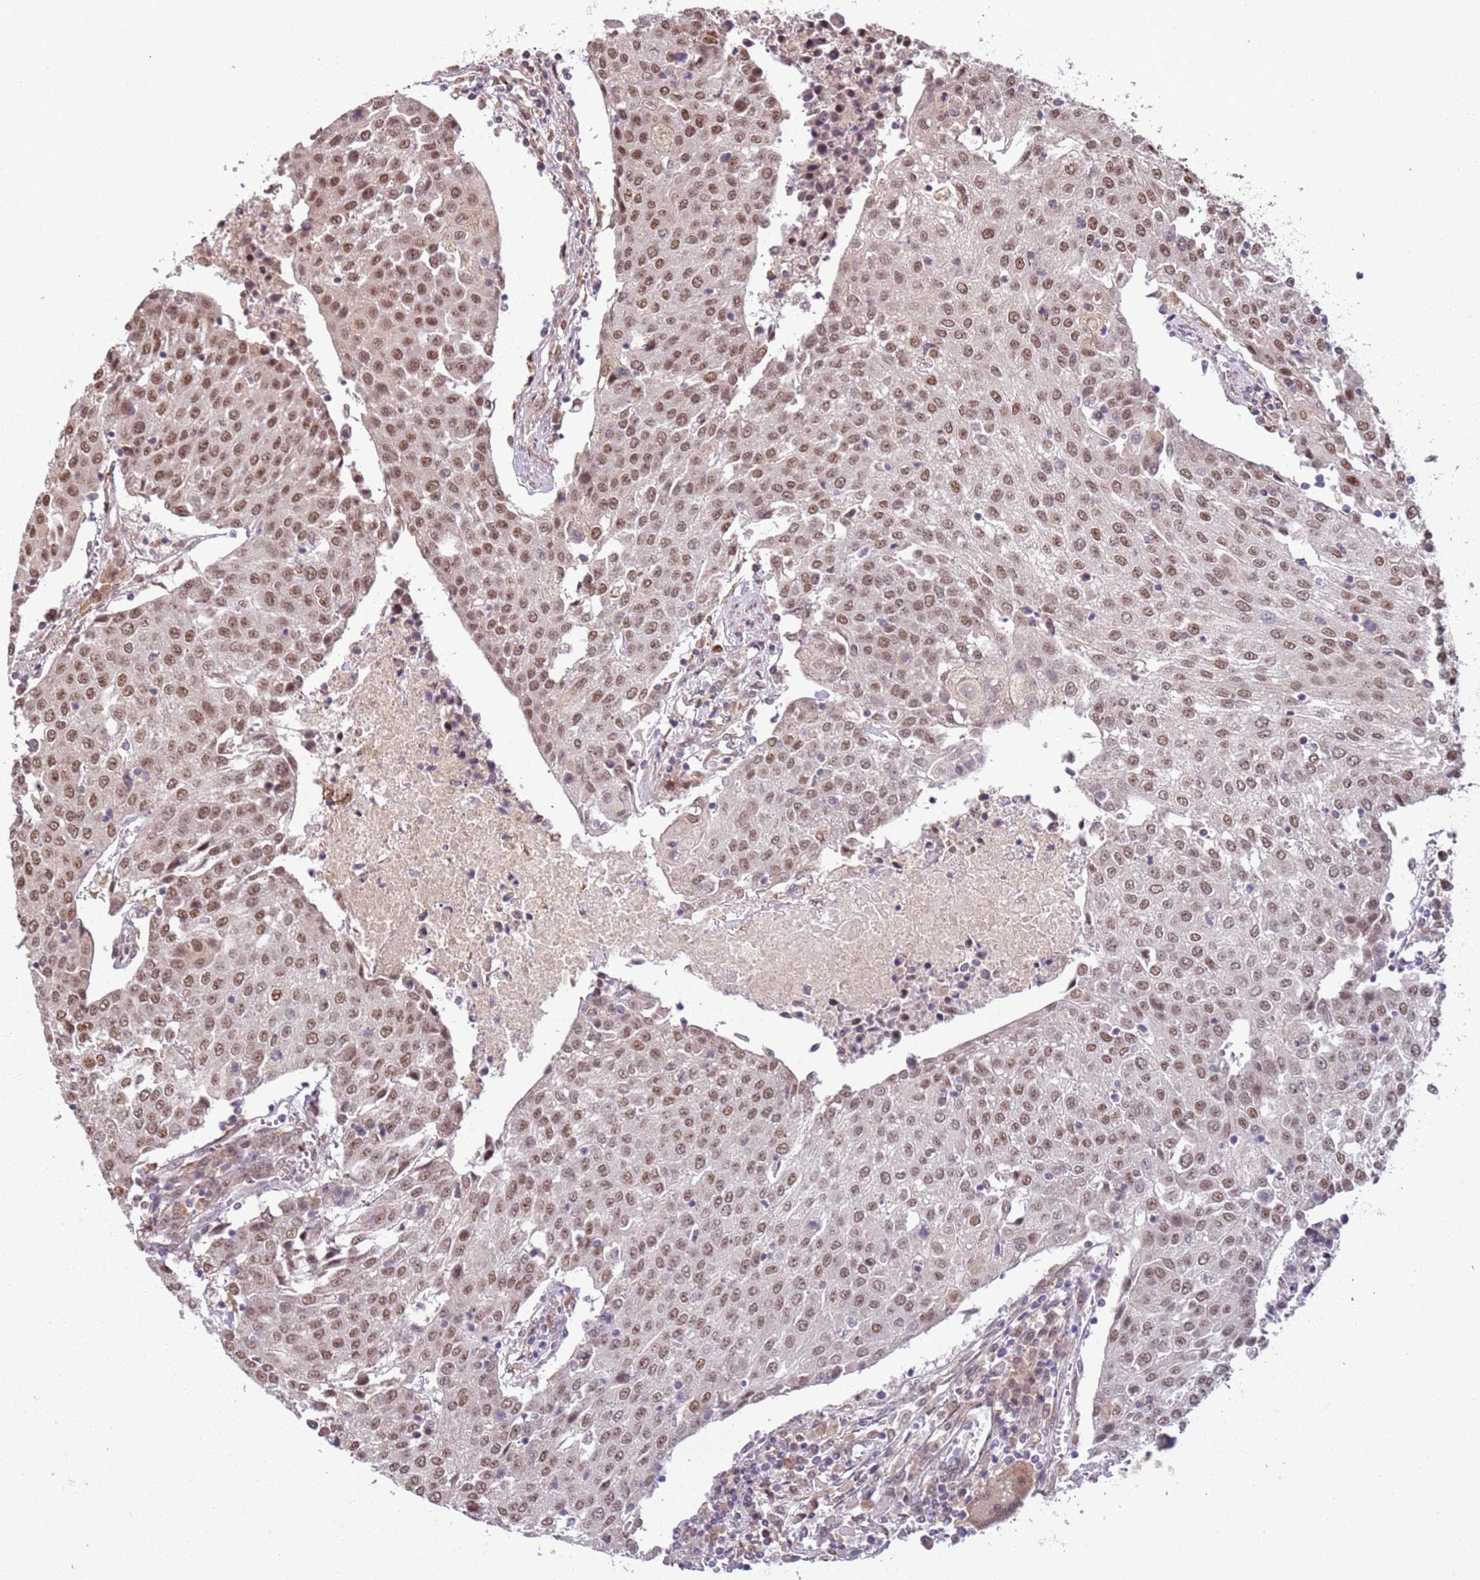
{"staining": {"intensity": "moderate", "quantity": ">75%", "location": "nuclear"}, "tissue": "urothelial cancer", "cell_type": "Tumor cells", "image_type": "cancer", "snomed": [{"axis": "morphology", "description": "Urothelial carcinoma, High grade"}, {"axis": "topography", "description": "Urinary bladder"}], "caption": "Immunohistochemistry (IHC) (DAB) staining of human urothelial cancer displays moderate nuclear protein positivity in approximately >75% of tumor cells.", "gene": "POLR3H", "patient": {"sex": "female", "age": 85}}